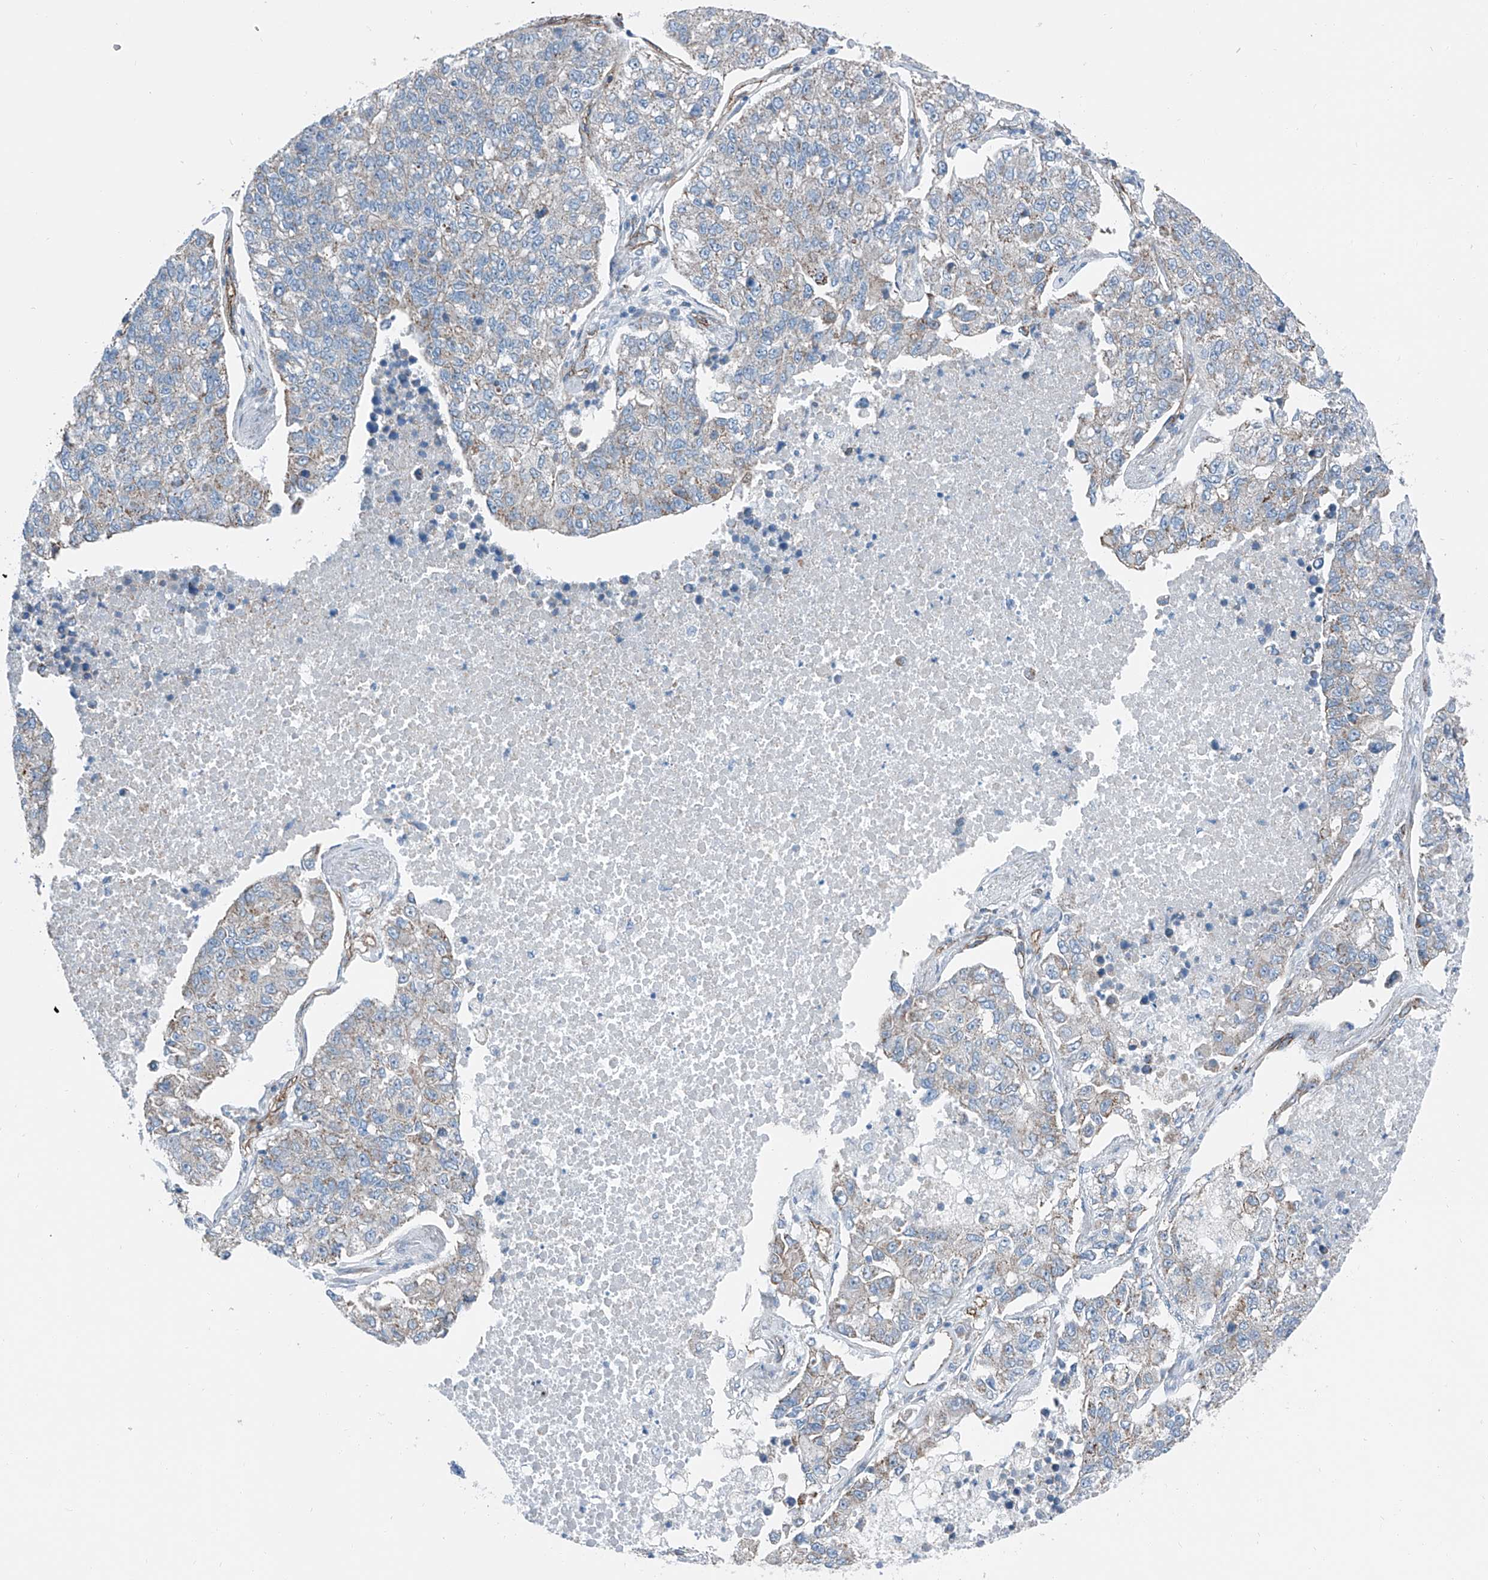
{"staining": {"intensity": "negative", "quantity": "none", "location": "none"}, "tissue": "lung cancer", "cell_type": "Tumor cells", "image_type": "cancer", "snomed": [{"axis": "morphology", "description": "Adenocarcinoma, NOS"}, {"axis": "topography", "description": "Lung"}], "caption": "There is no significant expression in tumor cells of adenocarcinoma (lung). (Brightfield microscopy of DAB (3,3'-diaminobenzidine) immunohistochemistry (IHC) at high magnification).", "gene": "THEMIS2", "patient": {"sex": "male", "age": 49}}